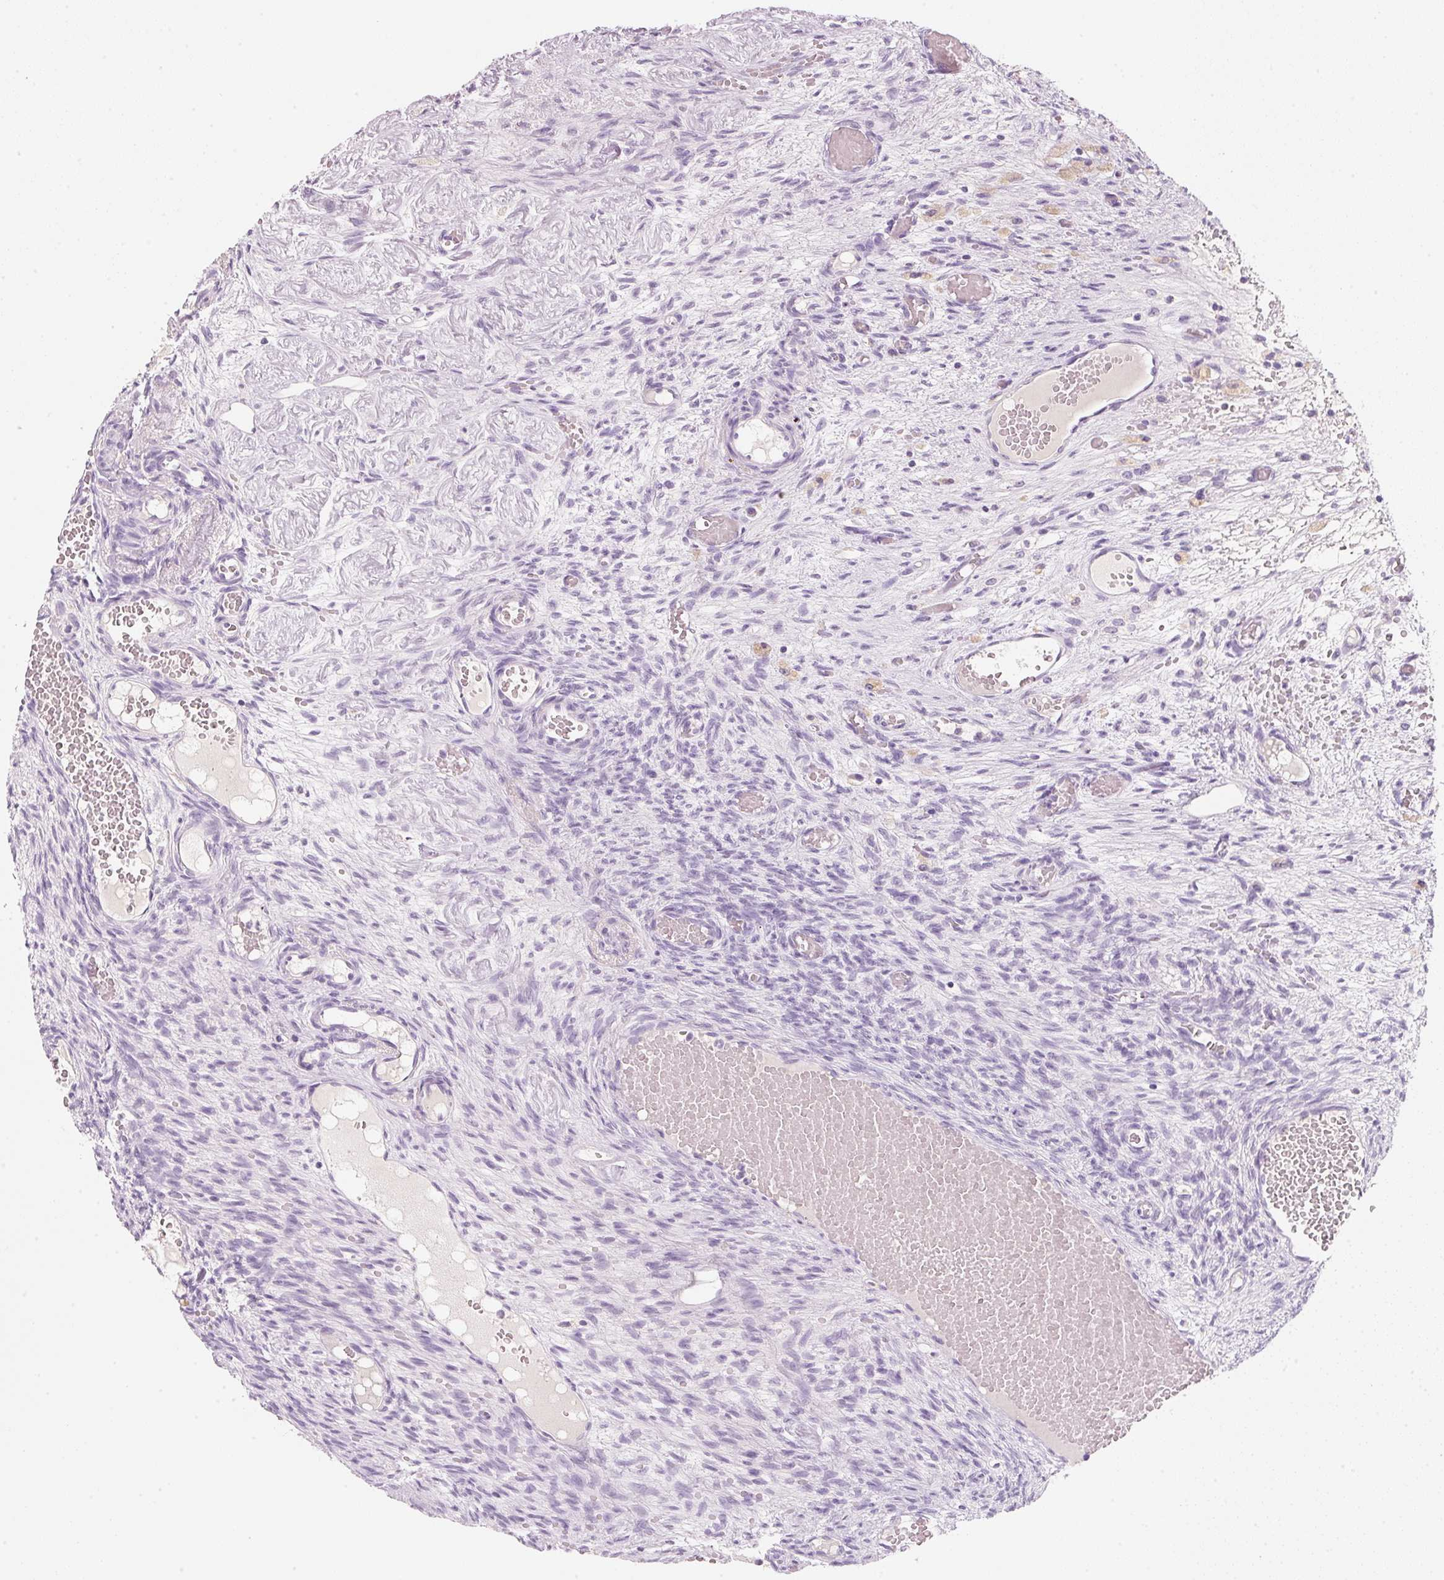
{"staining": {"intensity": "negative", "quantity": "none", "location": "none"}, "tissue": "ovary", "cell_type": "Follicle cells", "image_type": "normal", "snomed": [{"axis": "morphology", "description": "Normal tissue, NOS"}, {"axis": "topography", "description": "Ovary"}], "caption": "Immunohistochemistry image of unremarkable ovary: ovary stained with DAB reveals no significant protein expression in follicle cells.", "gene": "ENSG00000206549", "patient": {"sex": "female", "age": 67}}